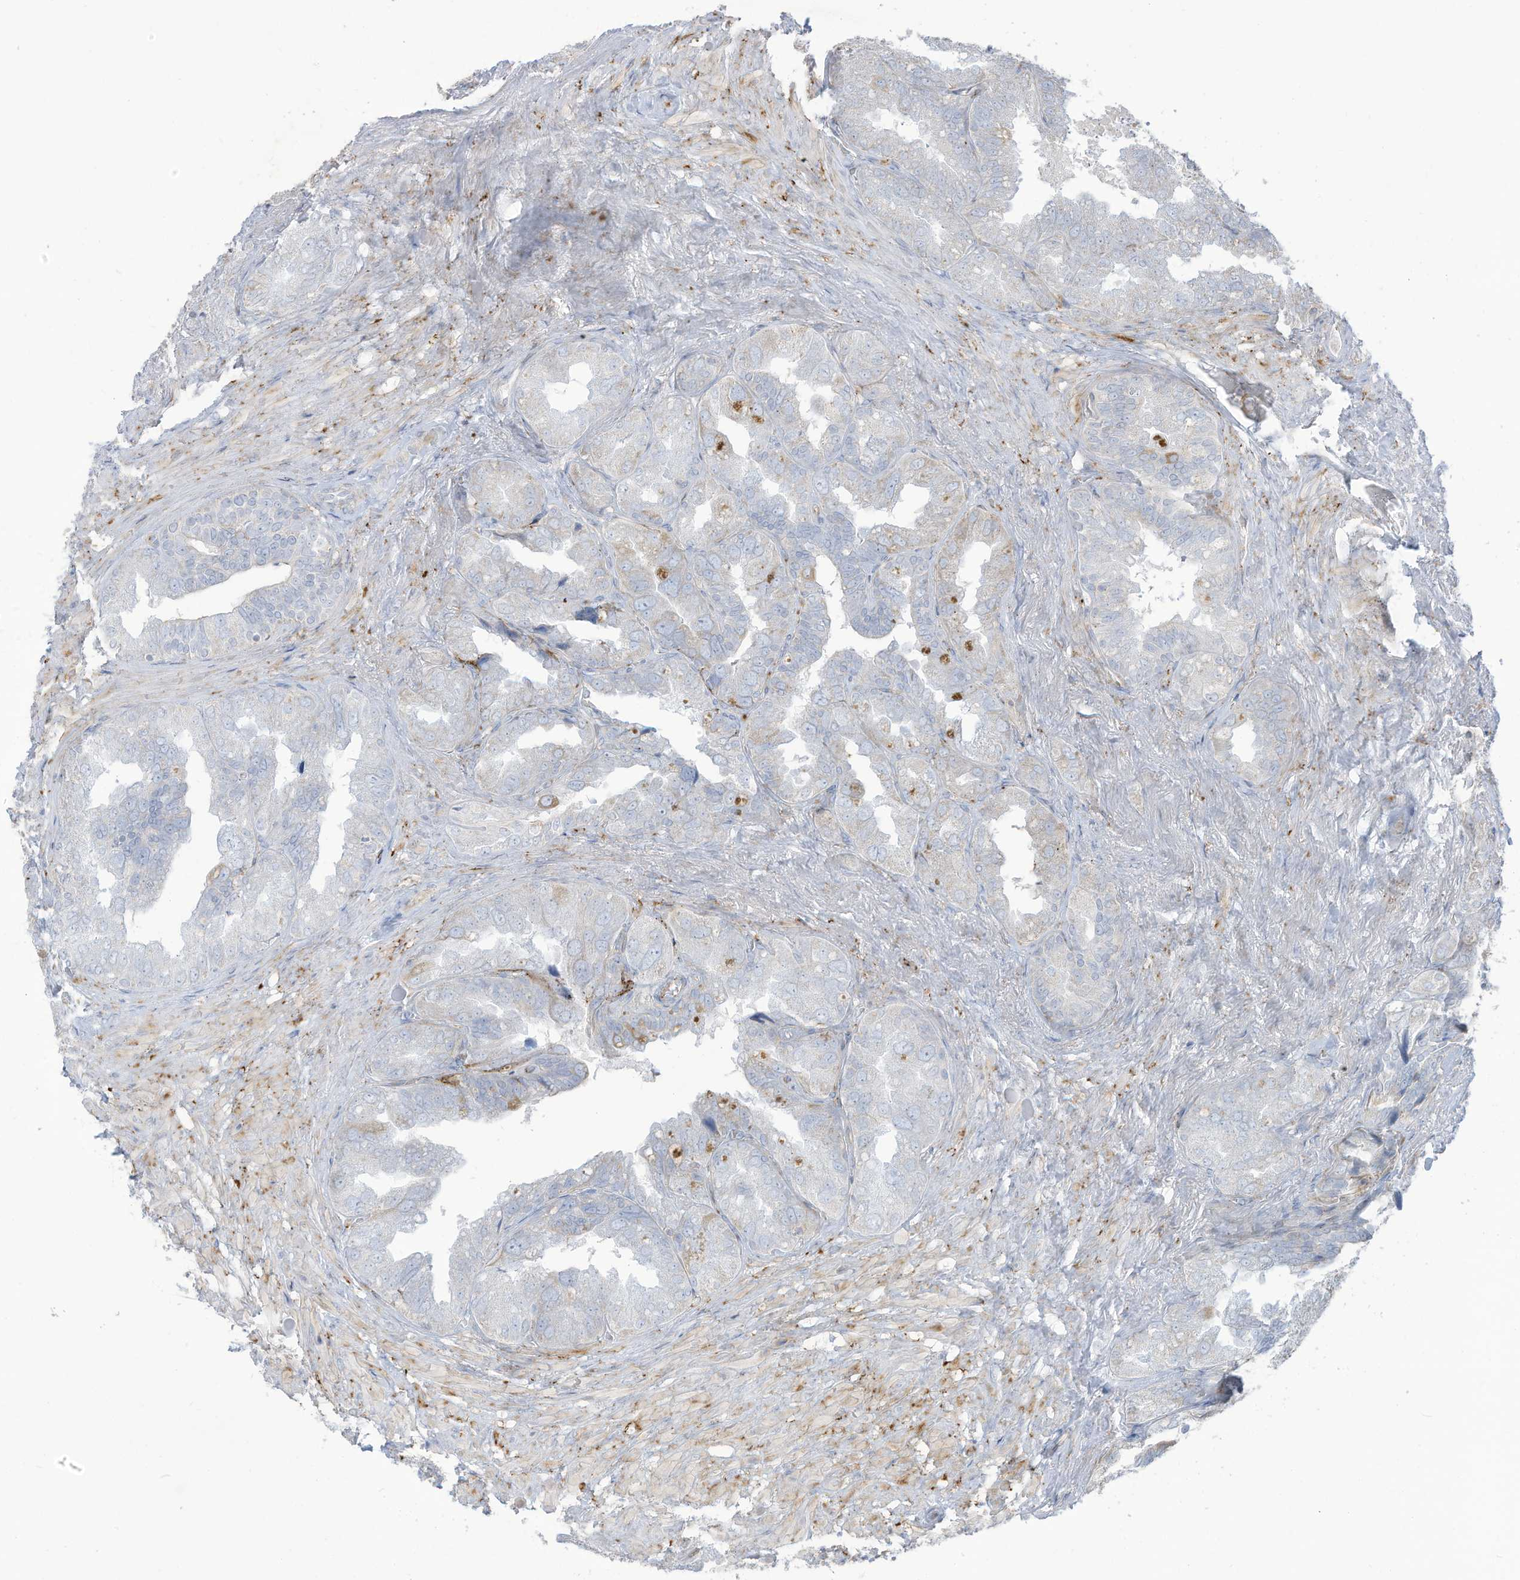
{"staining": {"intensity": "negative", "quantity": "none", "location": "none"}, "tissue": "seminal vesicle", "cell_type": "Glandular cells", "image_type": "normal", "snomed": [{"axis": "morphology", "description": "Normal tissue, NOS"}, {"axis": "topography", "description": "Seminal veicle"}, {"axis": "topography", "description": "Peripheral nerve tissue"}], "caption": "DAB immunohistochemical staining of benign seminal vesicle shows no significant positivity in glandular cells.", "gene": "THNSL2", "patient": {"sex": "male", "age": 63}}